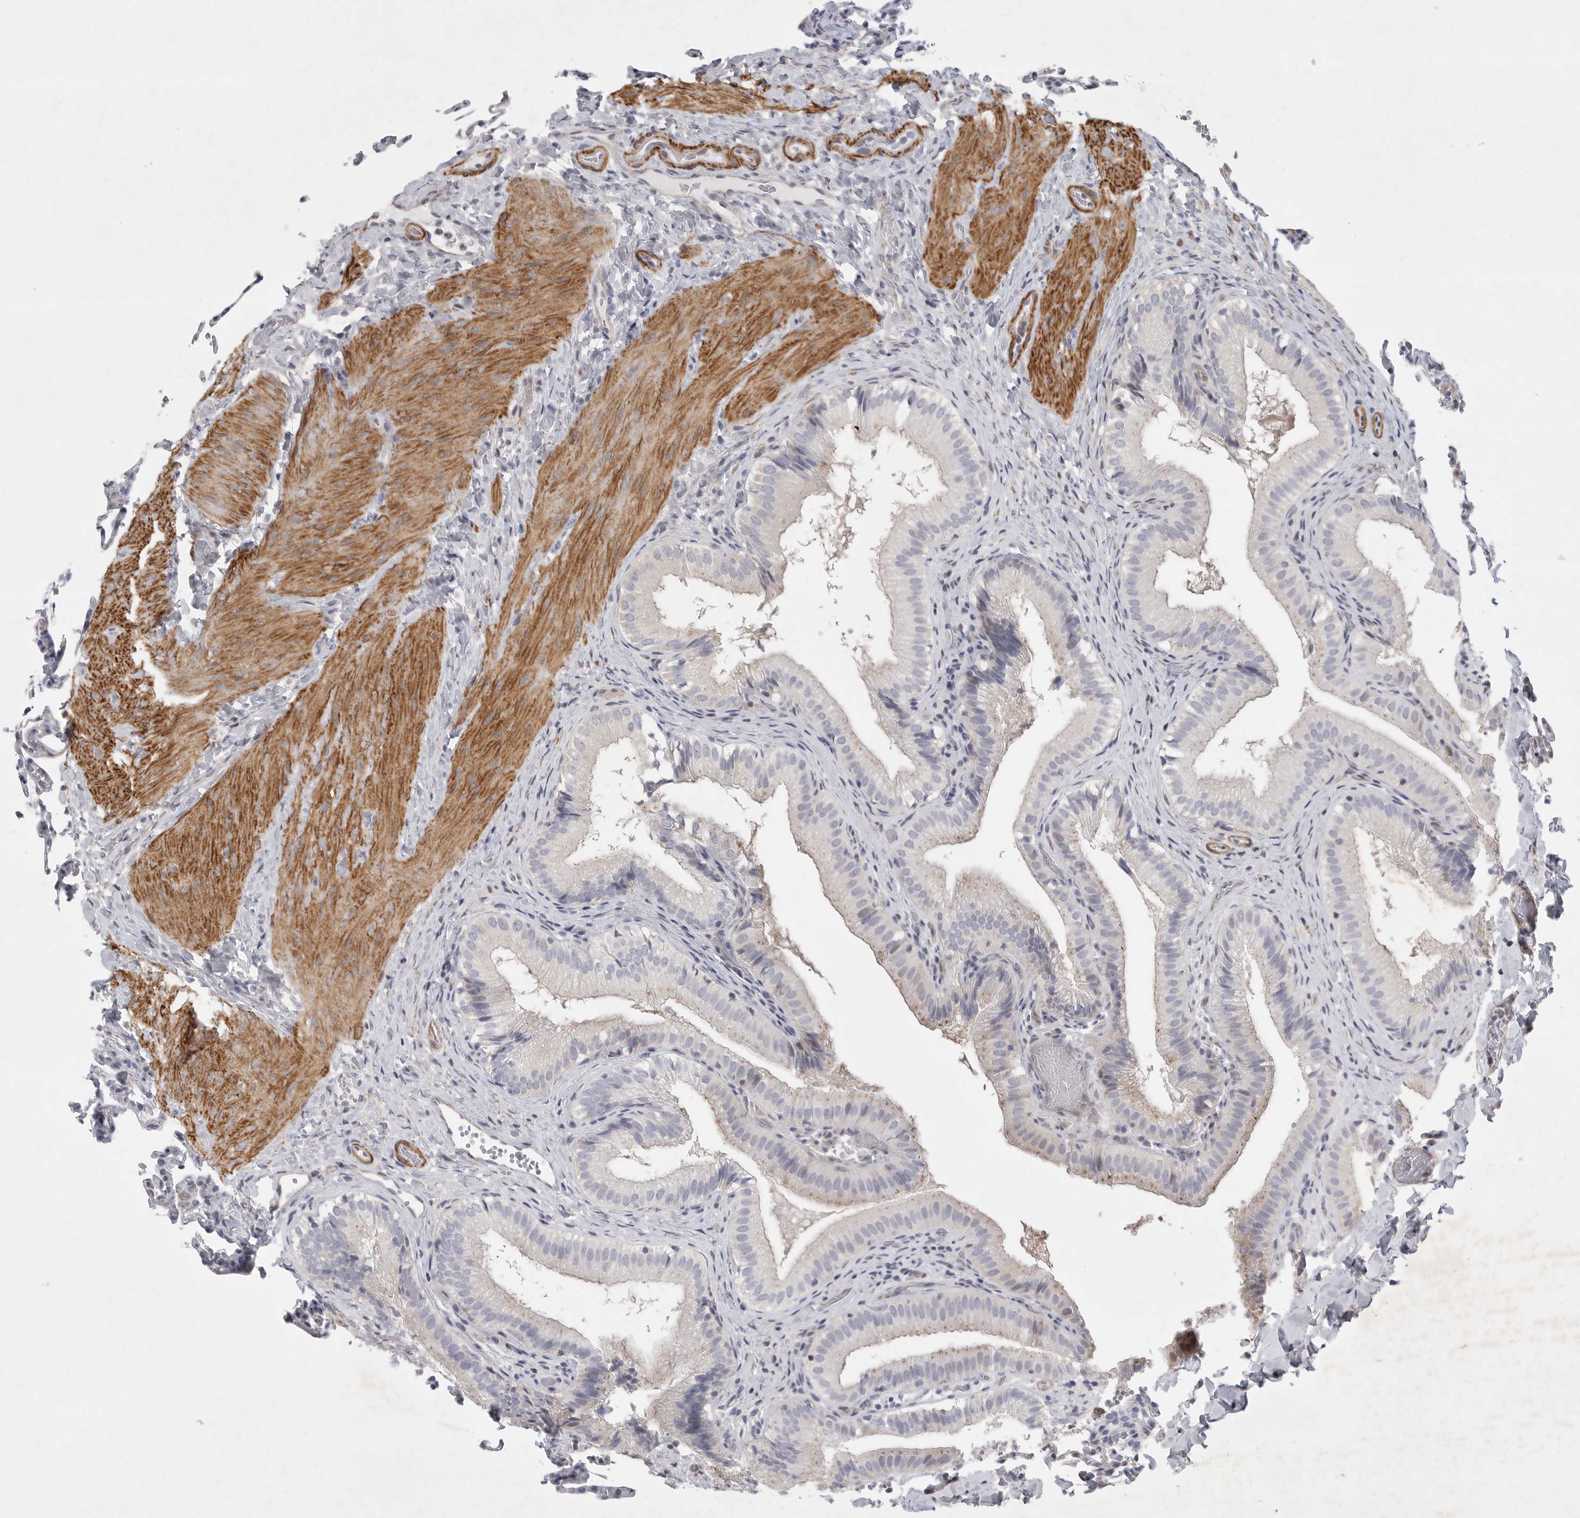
{"staining": {"intensity": "weak", "quantity": "<25%", "location": "cytoplasmic/membranous"}, "tissue": "gallbladder", "cell_type": "Glandular cells", "image_type": "normal", "snomed": [{"axis": "morphology", "description": "Normal tissue, NOS"}, {"axis": "topography", "description": "Gallbladder"}], "caption": "Immunohistochemistry (IHC) histopathology image of unremarkable gallbladder: gallbladder stained with DAB (3,3'-diaminobenzidine) shows no significant protein staining in glandular cells. (Stains: DAB (3,3'-diaminobenzidine) immunohistochemistry with hematoxylin counter stain, Microscopy: brightfield microscopy at high magnification).", "gene": "TNR", "patient": {"sex": "female", "age": 30}}